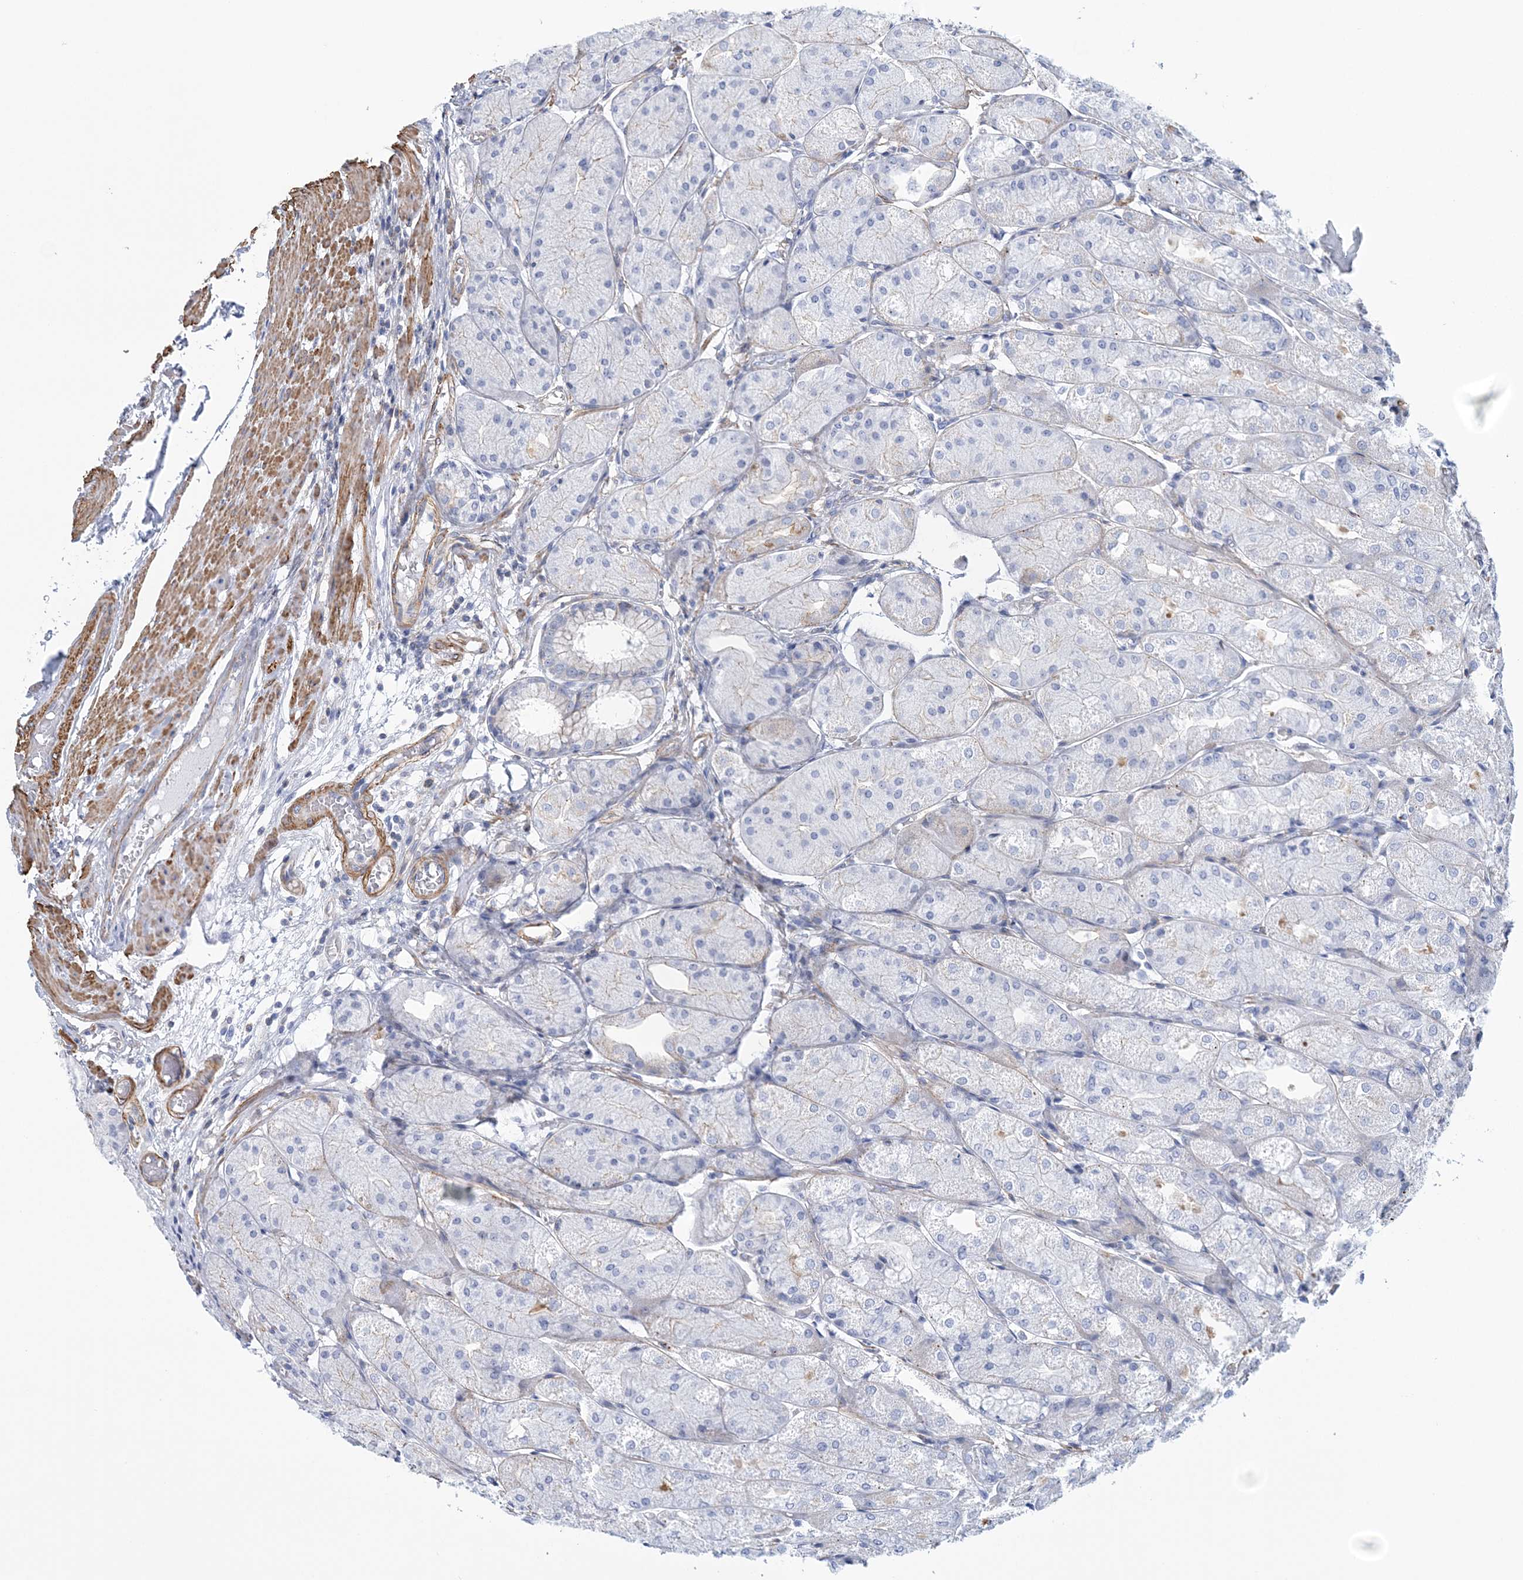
{"staining": {"intensity": "negative", "quantity": "none", "location": "none"}, "tissue": "stomach", "cell_type": "Glandular cells", "image_type": "normal", "snomed": [{"axis": "morphology", "description": "Normal tissue, NOS"}, {"axis": "topography", "description": "Stomach, upper"}], "caption": "Stomach was stained to show a protein in brown. There is no significant expression in glandular cells. (Immunohistochemistry (ihc), brightfield microscopy, high magnification).", "gene": "C11orf21", "patient": {"sex": "male", "age": 72}}